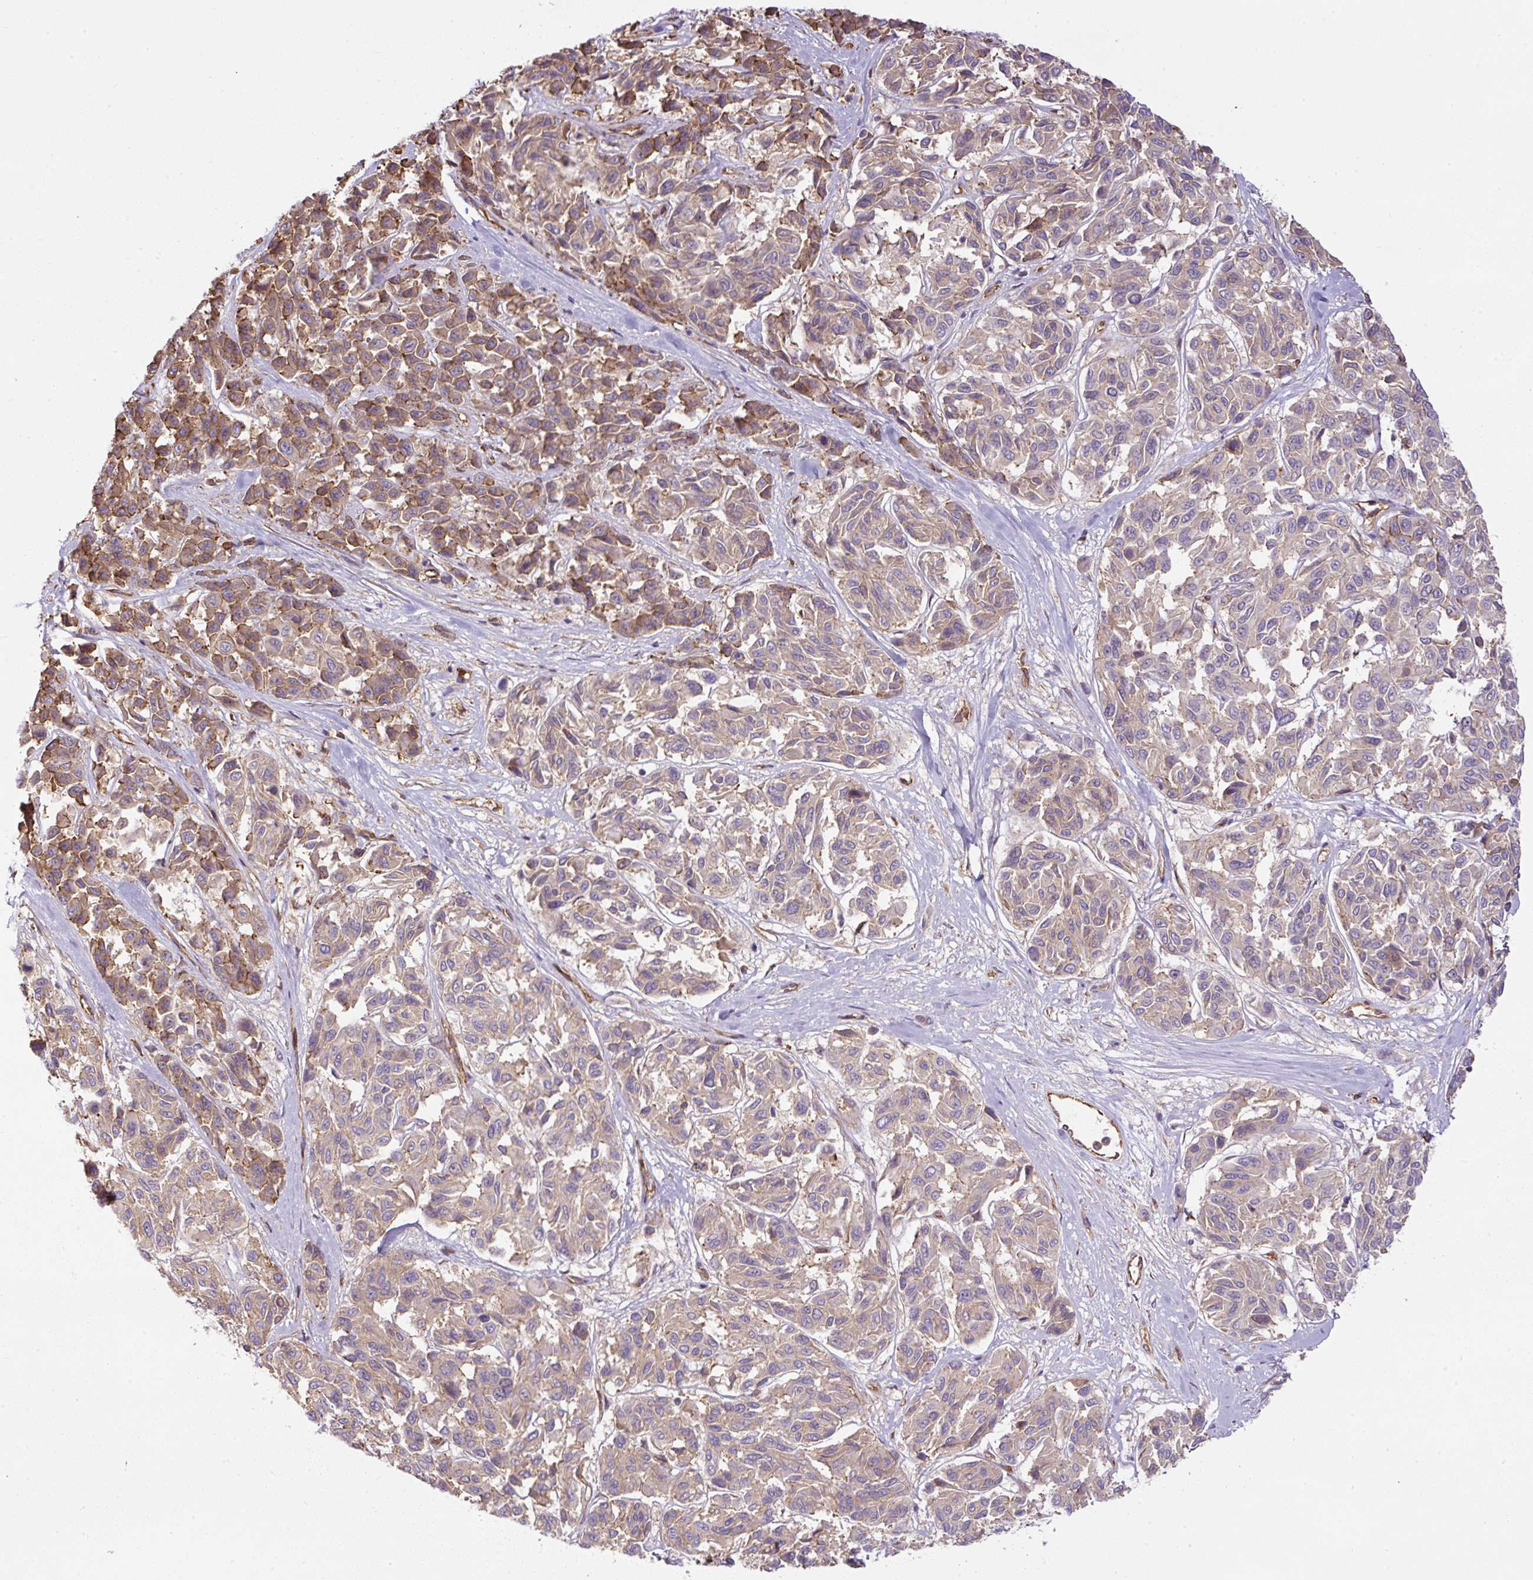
{"staining": {"intensity": "moderate", "quantity": "<25%", "location": "cytoplasmic/membranous"}, "tissue": "melanoma", "cell_type": "Tumor cells", "image_type": "cancer", "snomed": [{"axis": "morphology", "description": "Malignant melanoma, NOS"}, {"axis": "topography", "description": "Skin"}], "caption": "Immunohistochemical staining of human melanoma displays low levels of moderate cytoplasmic/membranous protein positivity in approximately <25% of tumor cells.", "gene": "B3GALT5", "patient": {"sex": "female", "age": 66}}